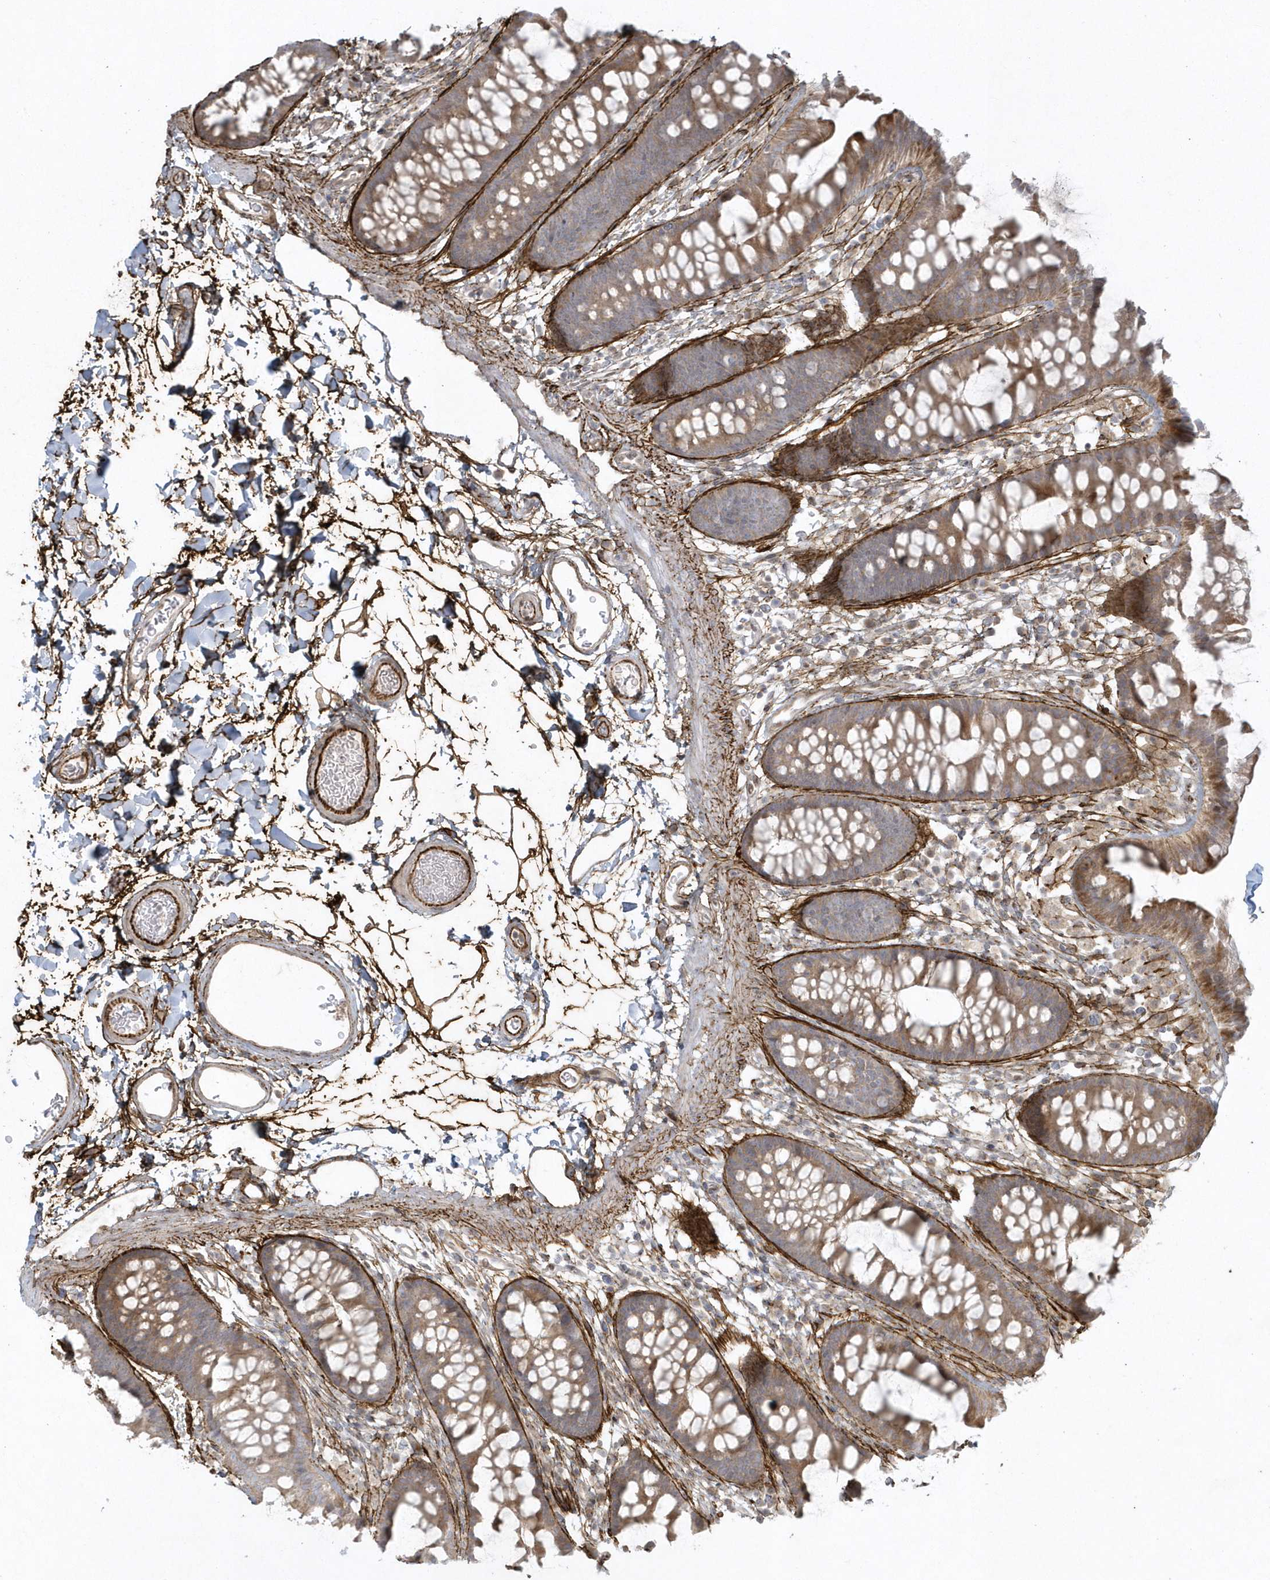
{"staining": {"intensity": "strong", "quantity": ">75%", "location": "cytoplasmic/membranous"}, "tissue": "colon", "cell_type": "Endothelial cells", "image_type": "normal", "snomed": [{"axis": "morphology", "description": "Normal tissue, NOS"}, {"axis": "topography", "description": "Colon"}], "caption": "Immunohistochemical staining of normal human colon displays >75% levels of strong cytoplasmic/membranous protein expression in approximately >75% of endothelial cells.", "gene": "MASP2", "patient": {"sex": "female", "age": 62}}